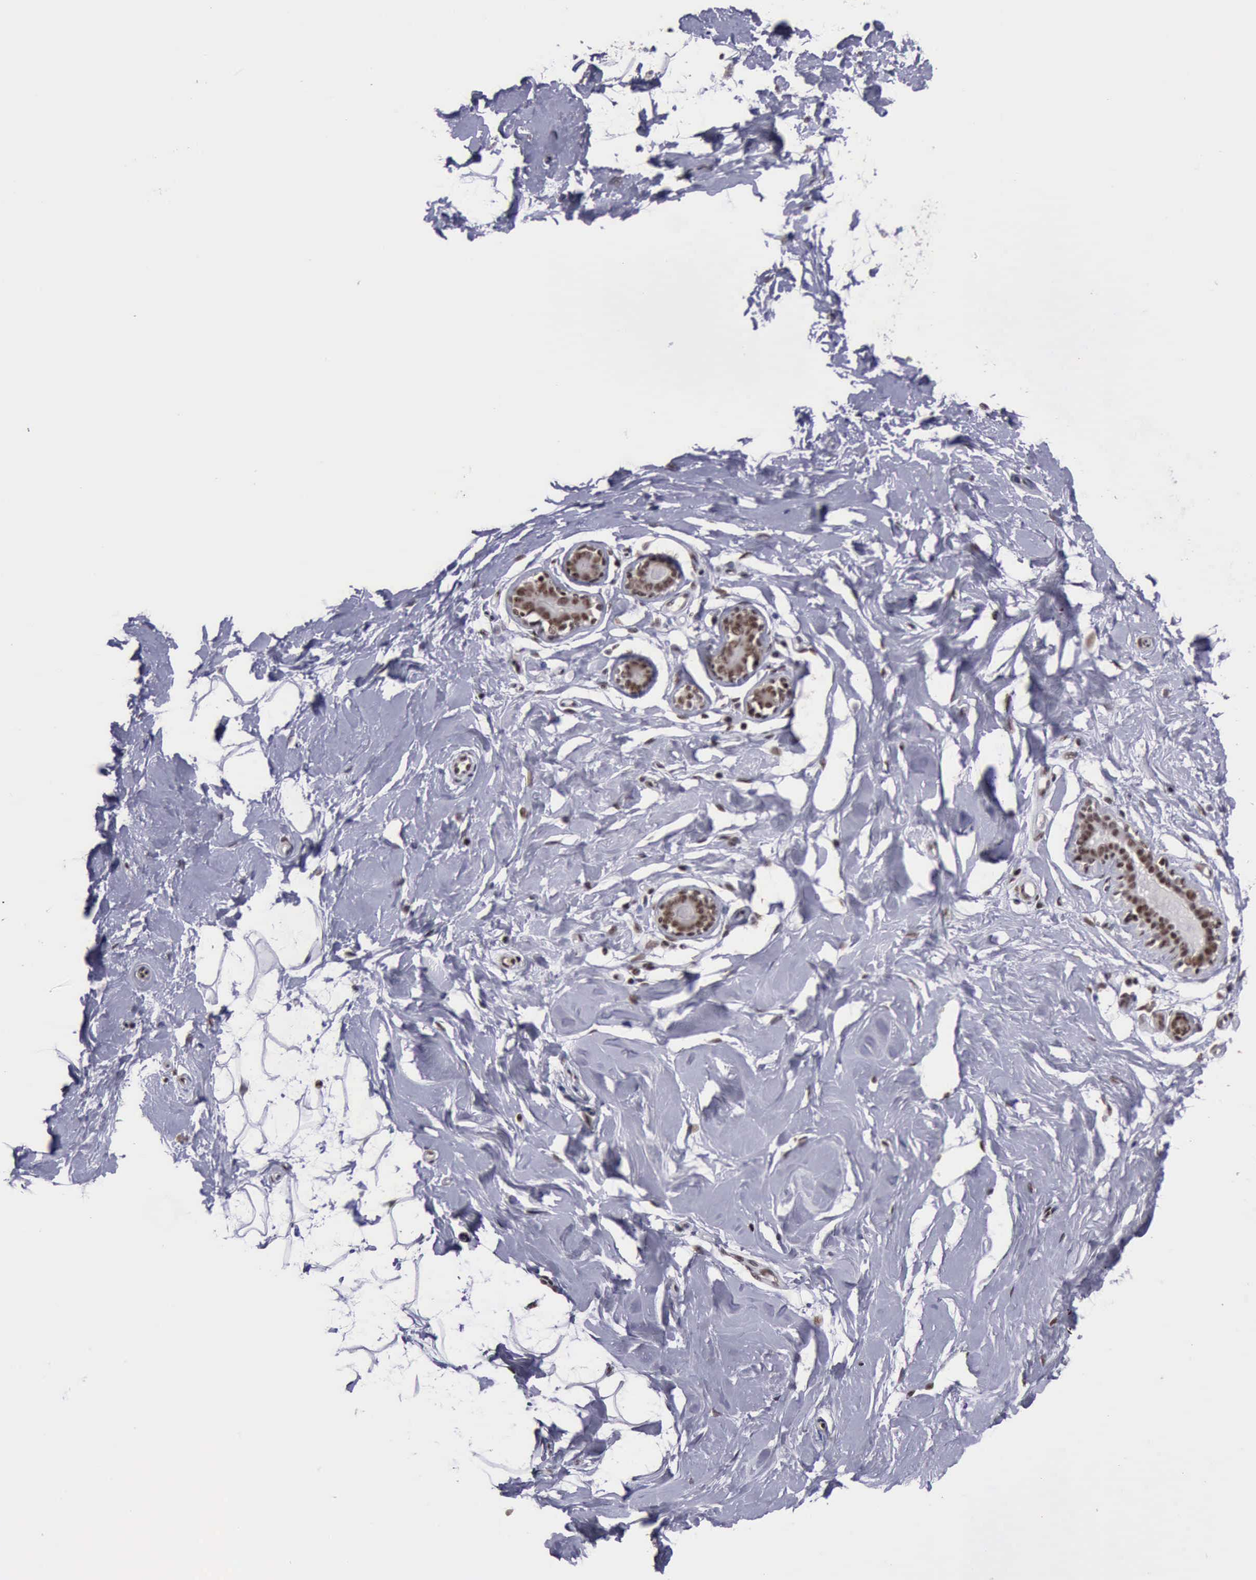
{"staining": {"intensity": "negative", "quantity": "none", "location": "none"}, "tissue": "breast", "cell_type": "Adipocytes", "image_type": "normal", "snomed": [{"axis": "morphology", "description": "Normal tissue, NOS"}, {"axis": "topography", "description": "Breast"}], "caption": "Histopathology image shows no protein staining in adipocytes of normal breast. The staining was performed using DAB (3,3'-diaminobenzidine) to visualize the protein expression in brown, while the nuclei were stained in blue with hematoxylin (Magnification: 20x).", "gene": "YY1", "patient": {"sex": "female", "age": 23}}